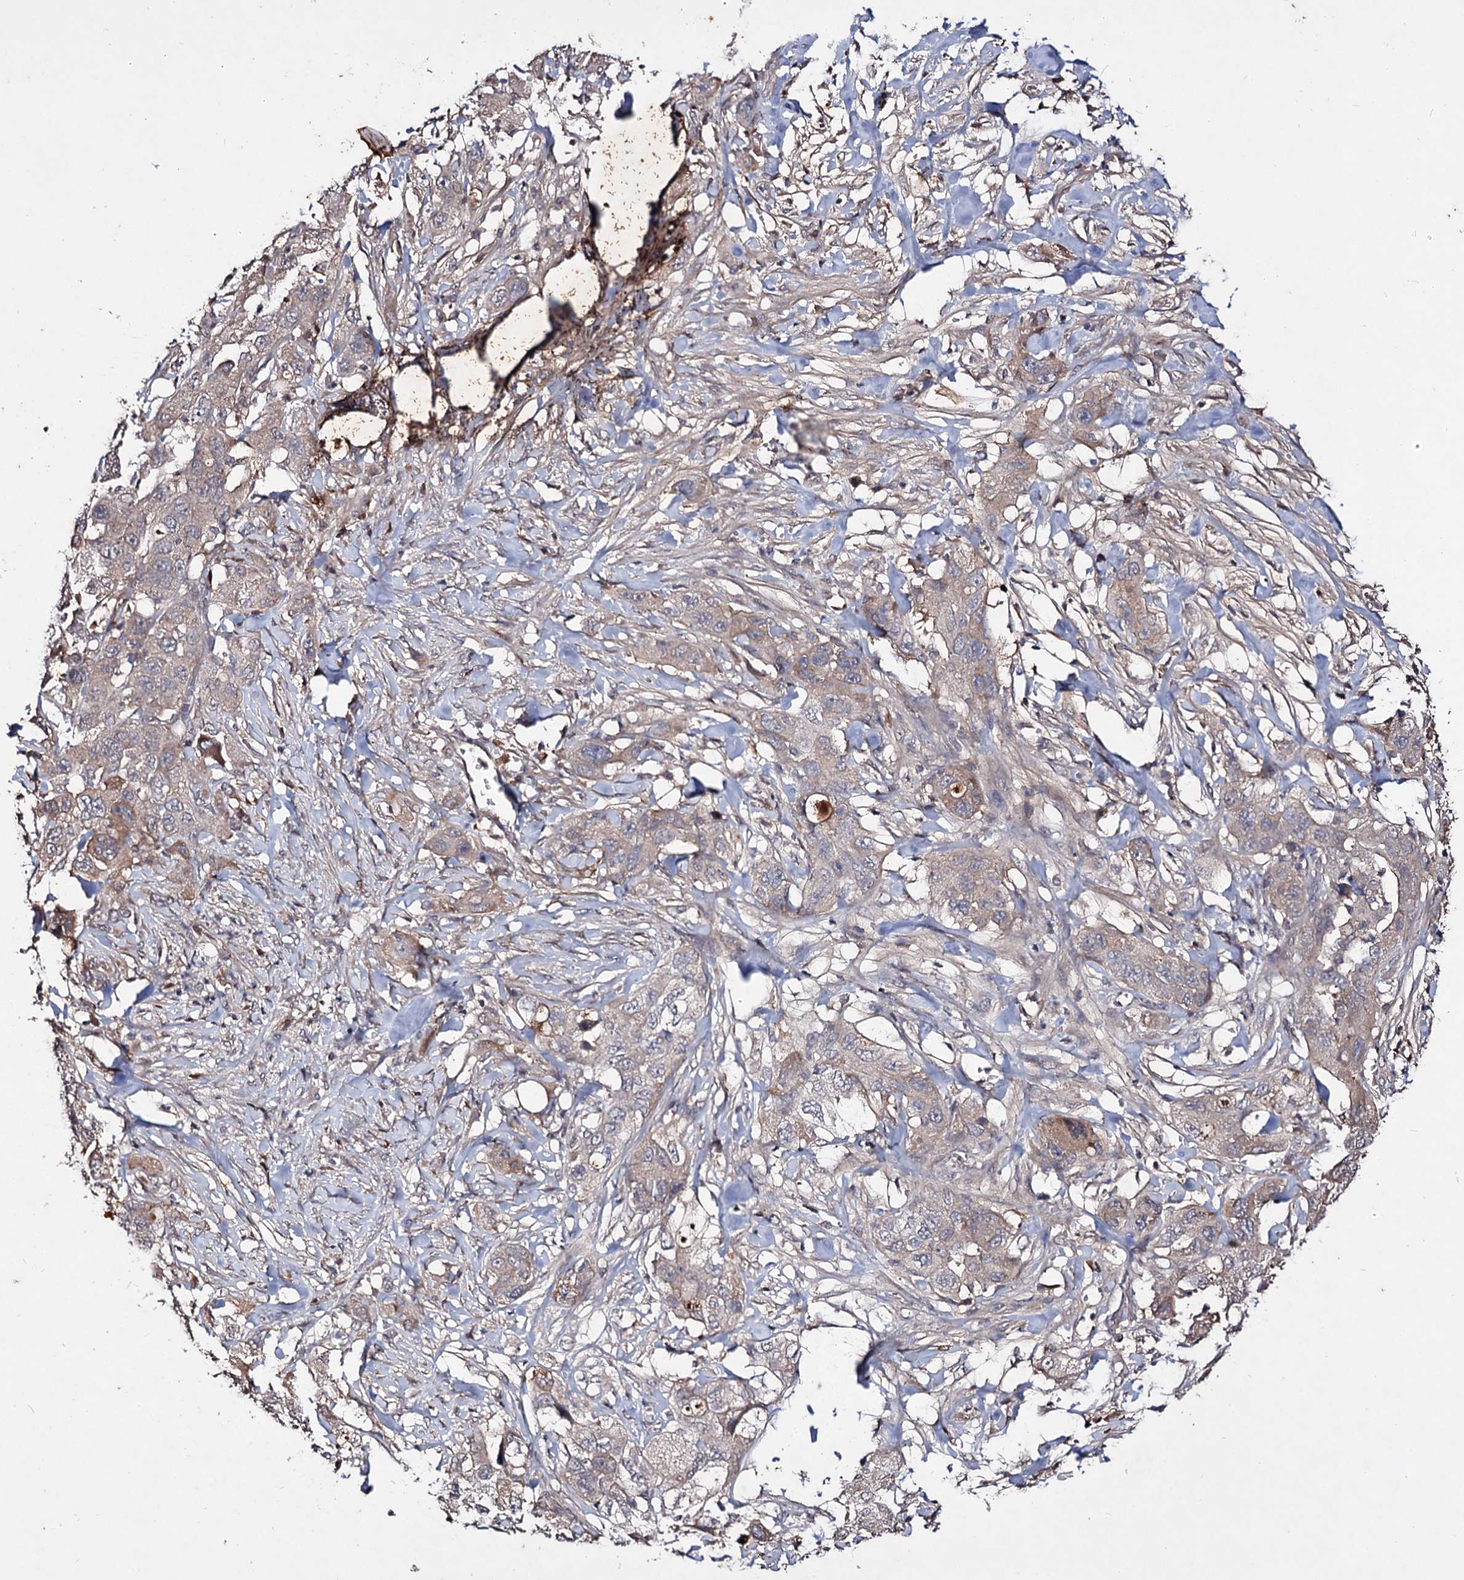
{"staining": {"intensity": "weak", "quantity": ">75%", "location": "cytoplasmic/membranous"}, "tissue": "pancreatic cancer", "cell_type": "Tumor cells", "image_type": "cancer", "snomed": [{"axis": "morphology", "description": "Adenocarcinoma, NOS"}, {"axis": "topography", "description": "Pancreas"}], "caption": "Pancreatic cancer stained for a protein (brown) displays weak cytoplasmic/membranous positive positivity in approximately >75% of tumor cells.", "gene": "ARFIP2", "patient": {"sex": "female", "age": 78}}